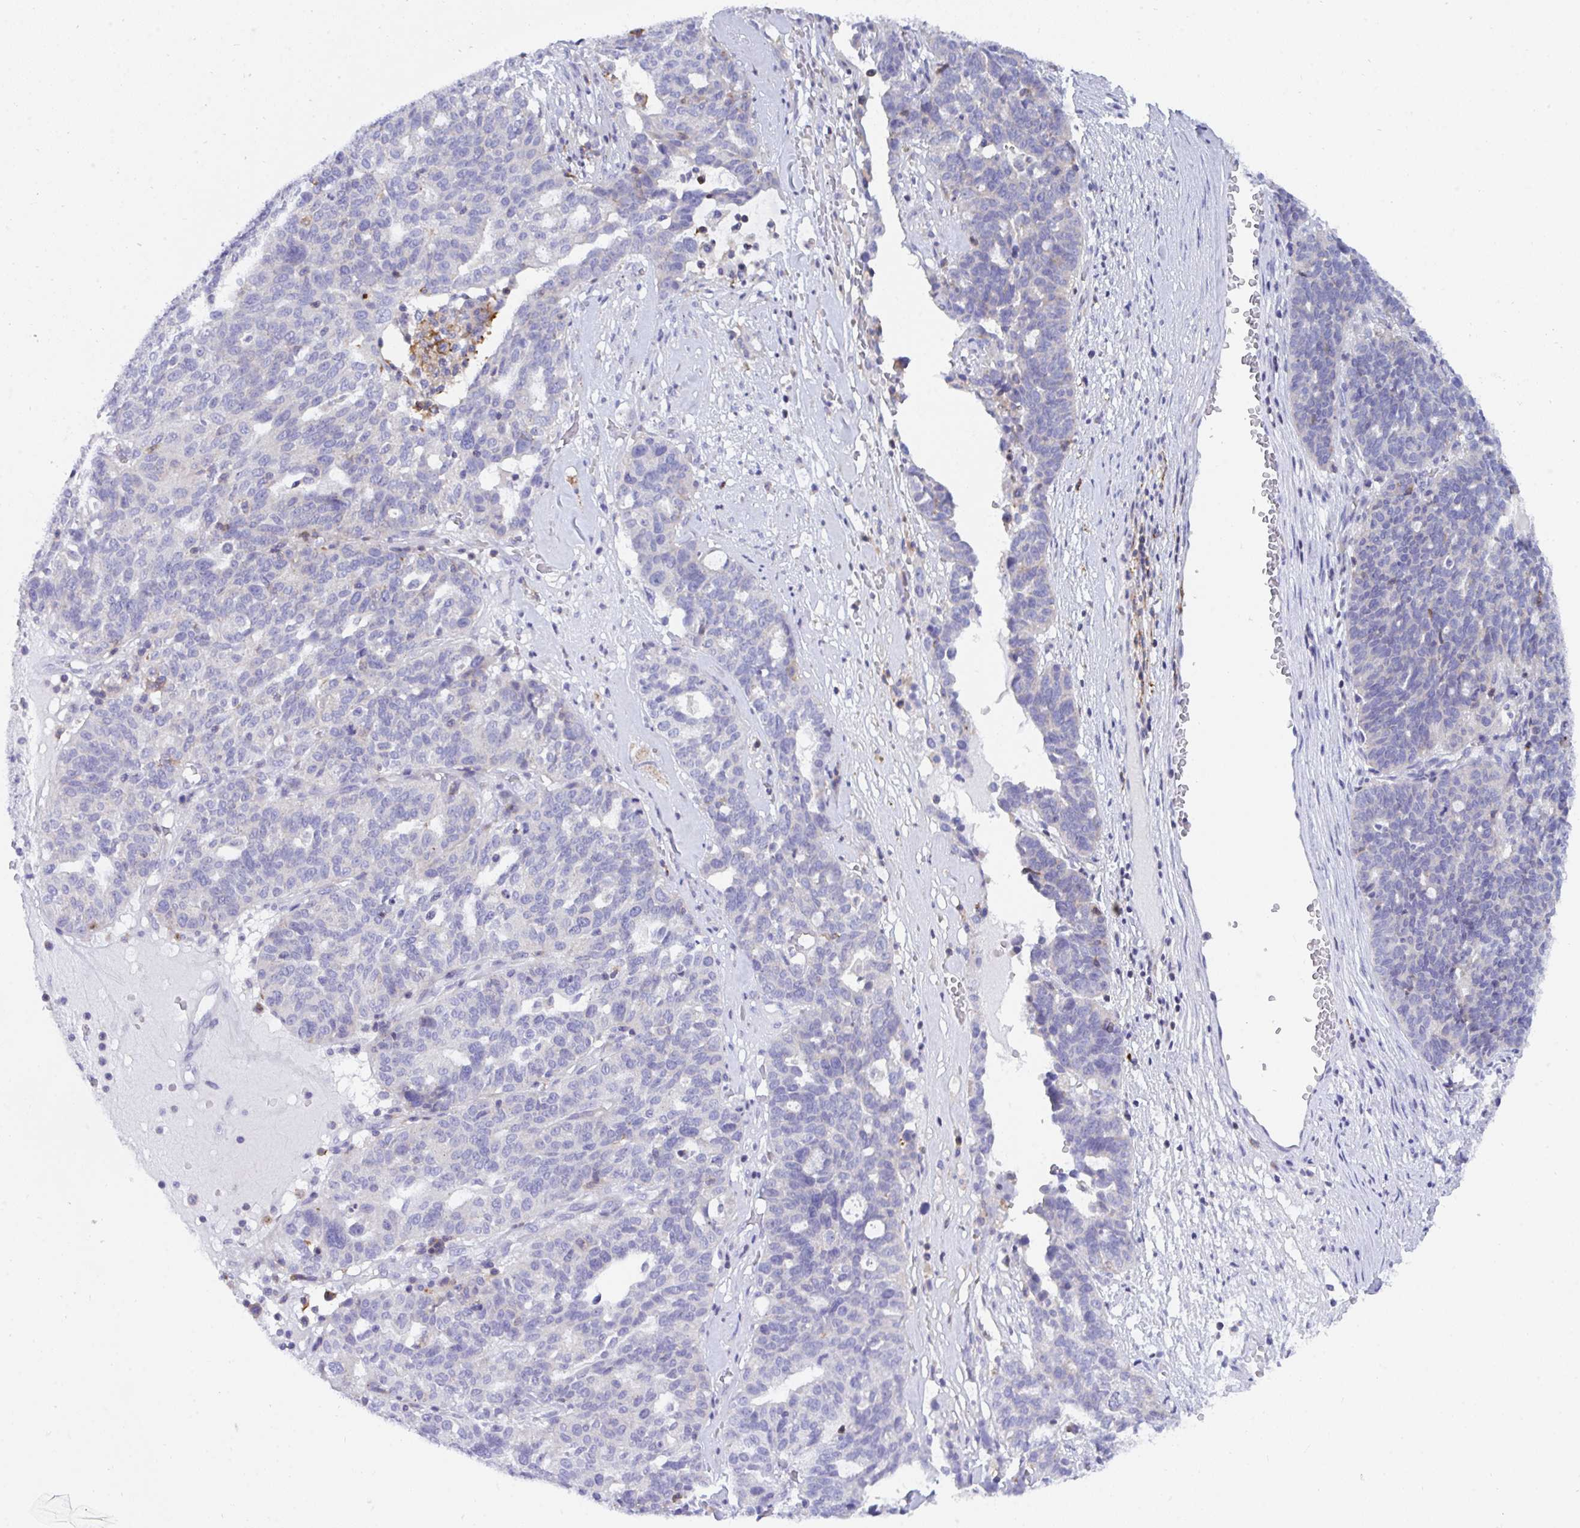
{"staining": {"intensity": "negative", "quantity": "none", "location": "none"}, "tissue": "ovarian cancer", "cell_type": "Tumor cells", "image_type": "cancer", "snomed": [{"axis": "morphology", "description": "Cystadenocarcinoma, serous, NOS"}, {"axis": "topography", "description": "Ovary"}], "caption": "Tumor cells are negative for protein expression in human ovarian cancer (serous cystadenocarcinoma).", "gene": "FRMD3", "patient": {"sex": "female", "age": 59}}